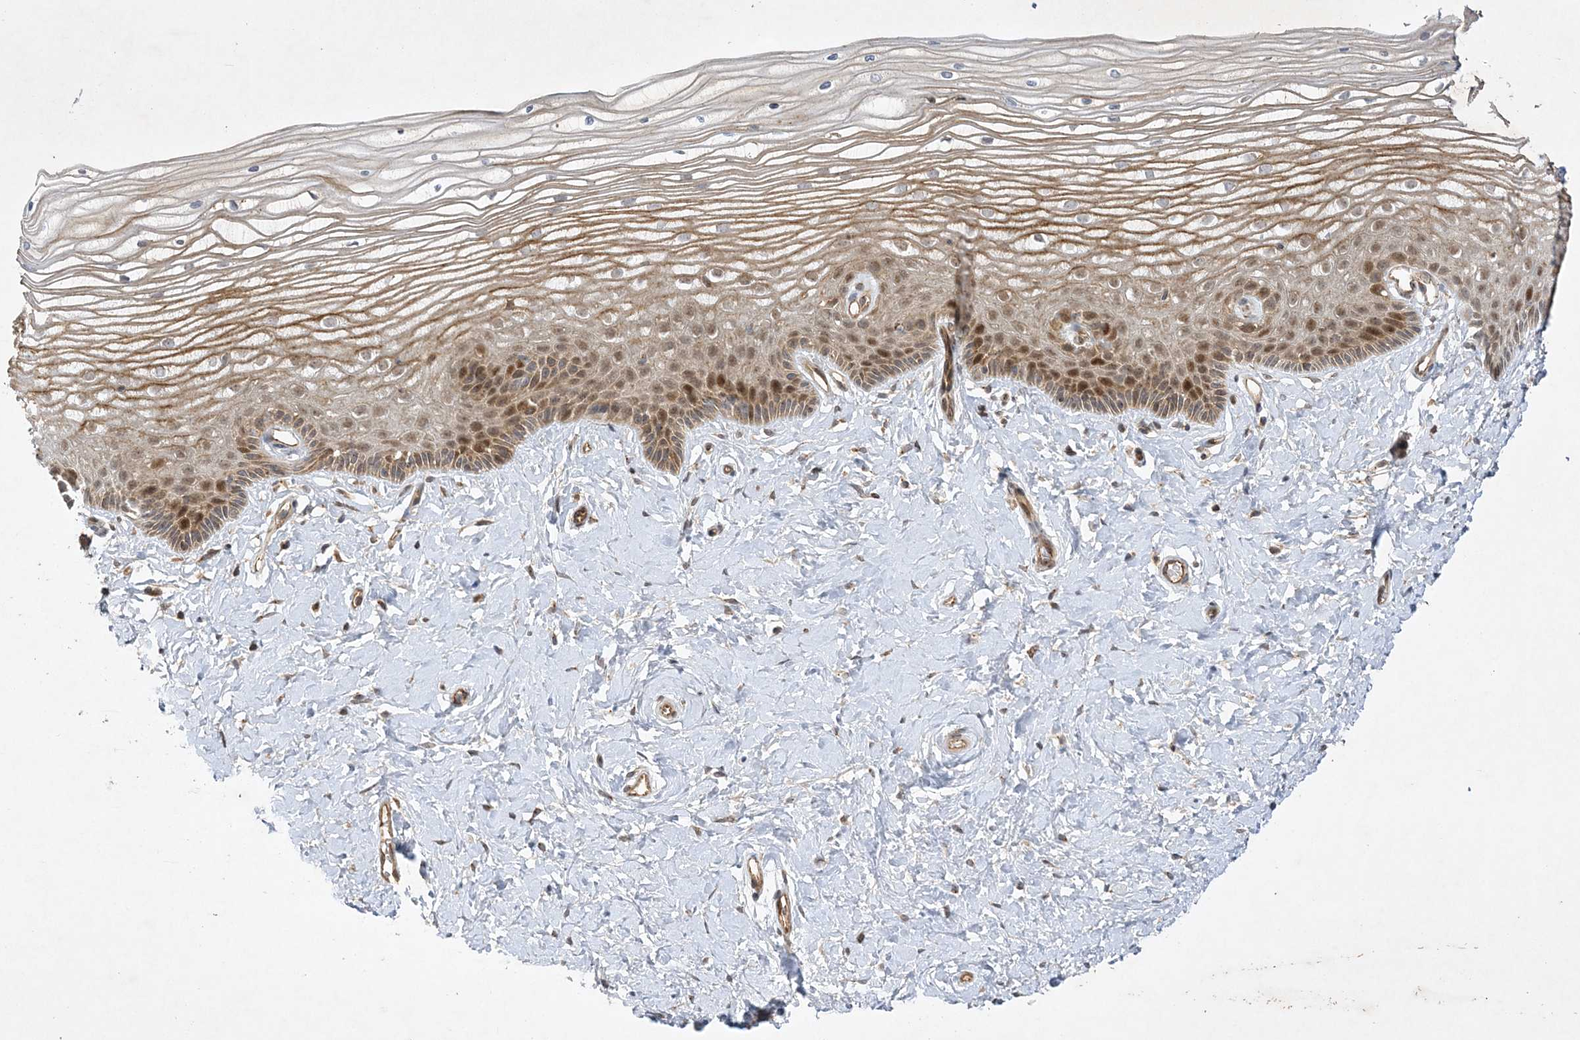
{"staining": {"intensity": "moderate", "quantity": ">75%", "location": "cytoplasmic/membranous,nuclear"}, "tissue": "vagina", "cell_type": "Squamous epithelial cells", "image_type": "normal", "snomed": [{"axis": "morphology", "description": "Normal tissue, NOS"}, {"axis": "topography", "description": "Vagina"}, {"axis": "topography", "description": "Cervix"}], "caption": "Vagina stained with immunohistochemistry (IHC) displays moderate cytoplasmic/membranous,nuclear positivity in about >75% of squamous epithelial cells.", "gene": "NAF1", "patient": {"sex": "female", "age": 40}}